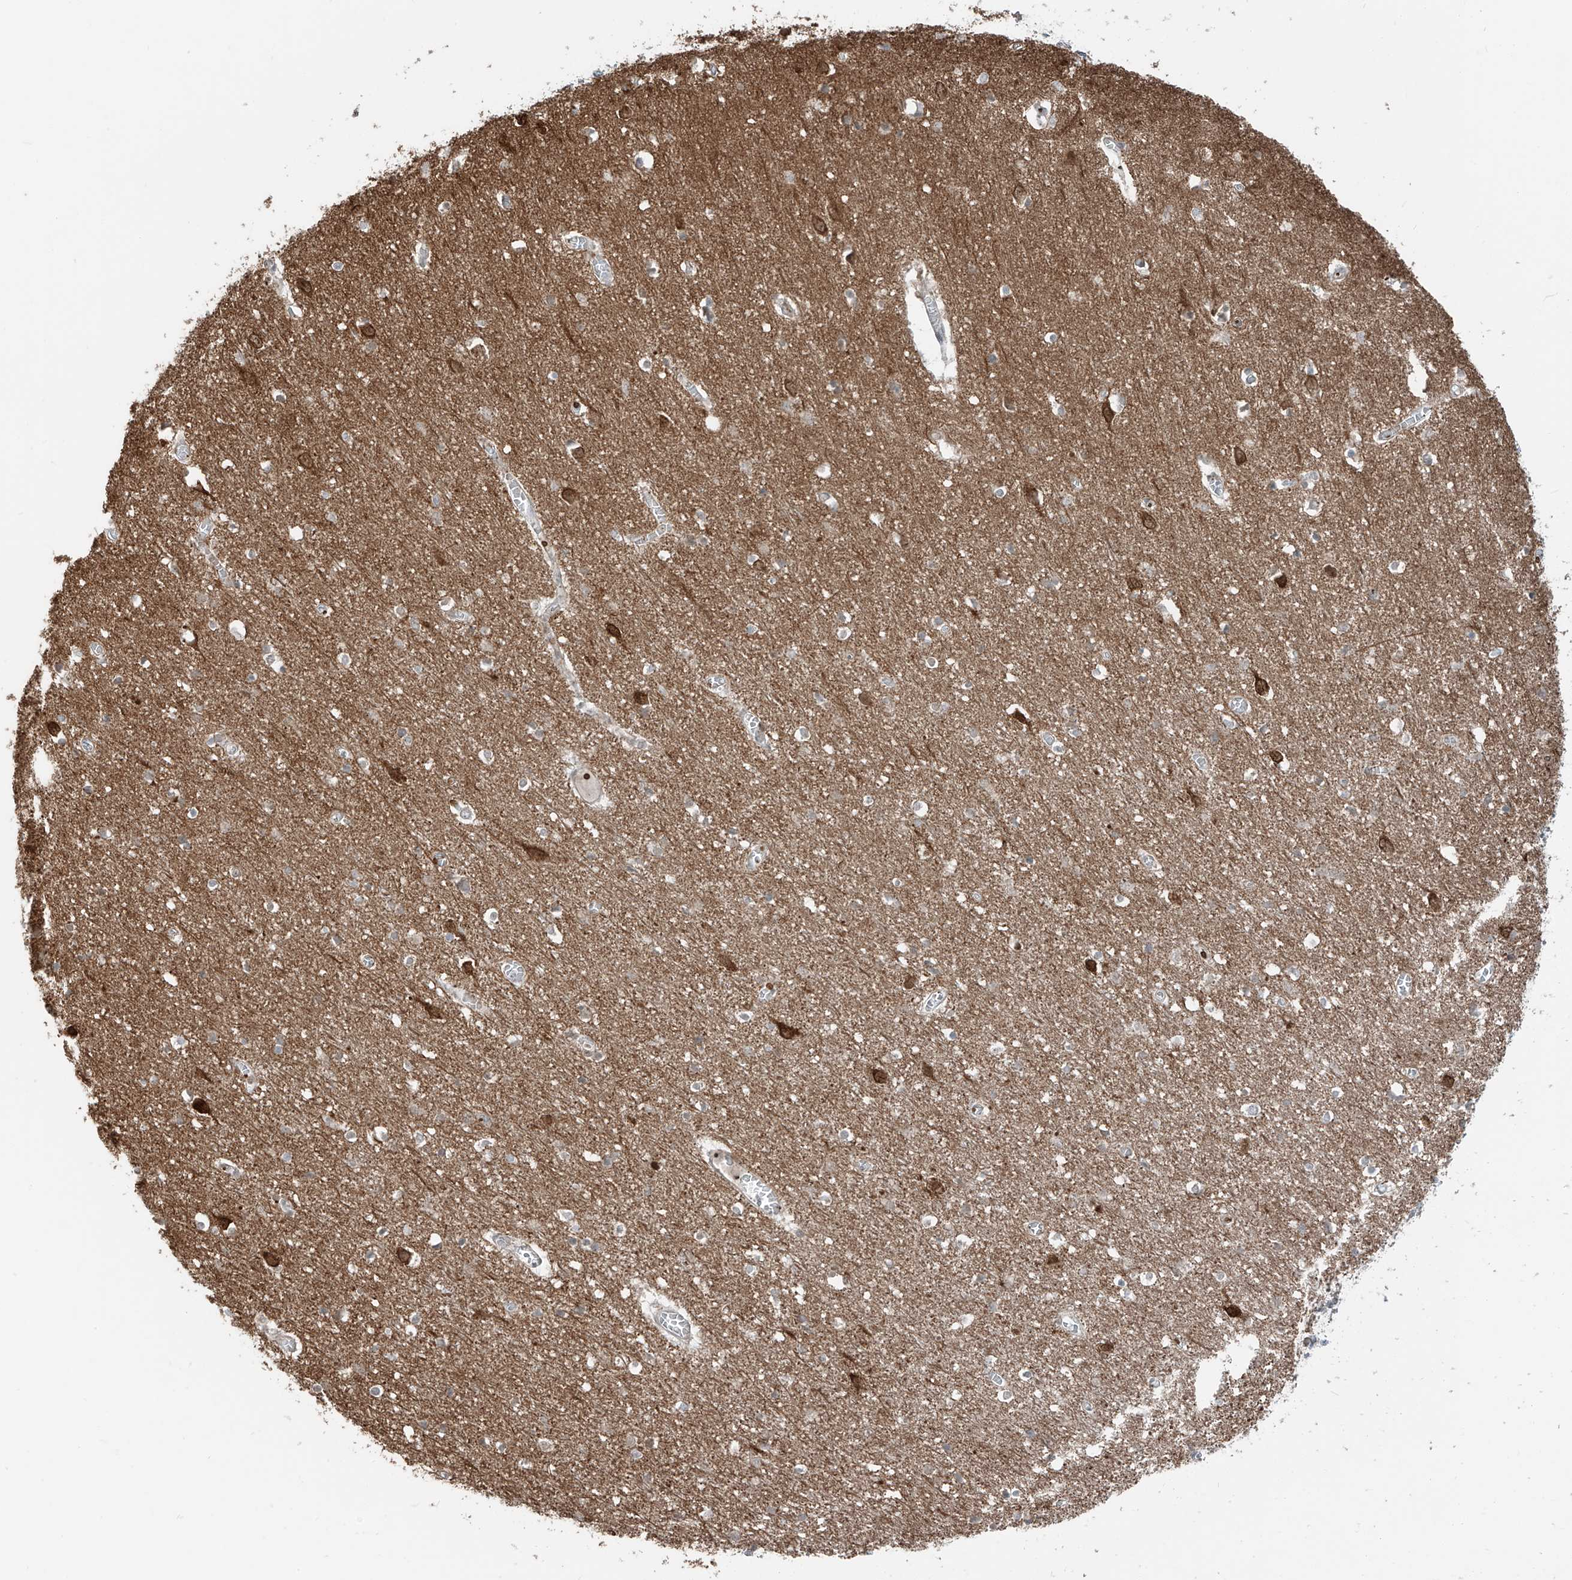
{"staining": {"intensity": "moderate", "quantity": ">75%", "location": "cytoplasmic/membranous"}, "tissue": "cerebral cortex", "cell_type": "Endothelial cells", "image_type": "normal", "snomed": [{"axis": "morphology", "description": "Normal tissue, NOS"}, {"axis": "topography", "description": "Cerebral cortex"}], "caption": "Protein expression analysis of normal human cerebral cortex reveals moderate cytoplasmic/membranous expression in about >75% of endothelial cells.", "gene": "USP48", "patient": {"sex": "female", "age": 64}}